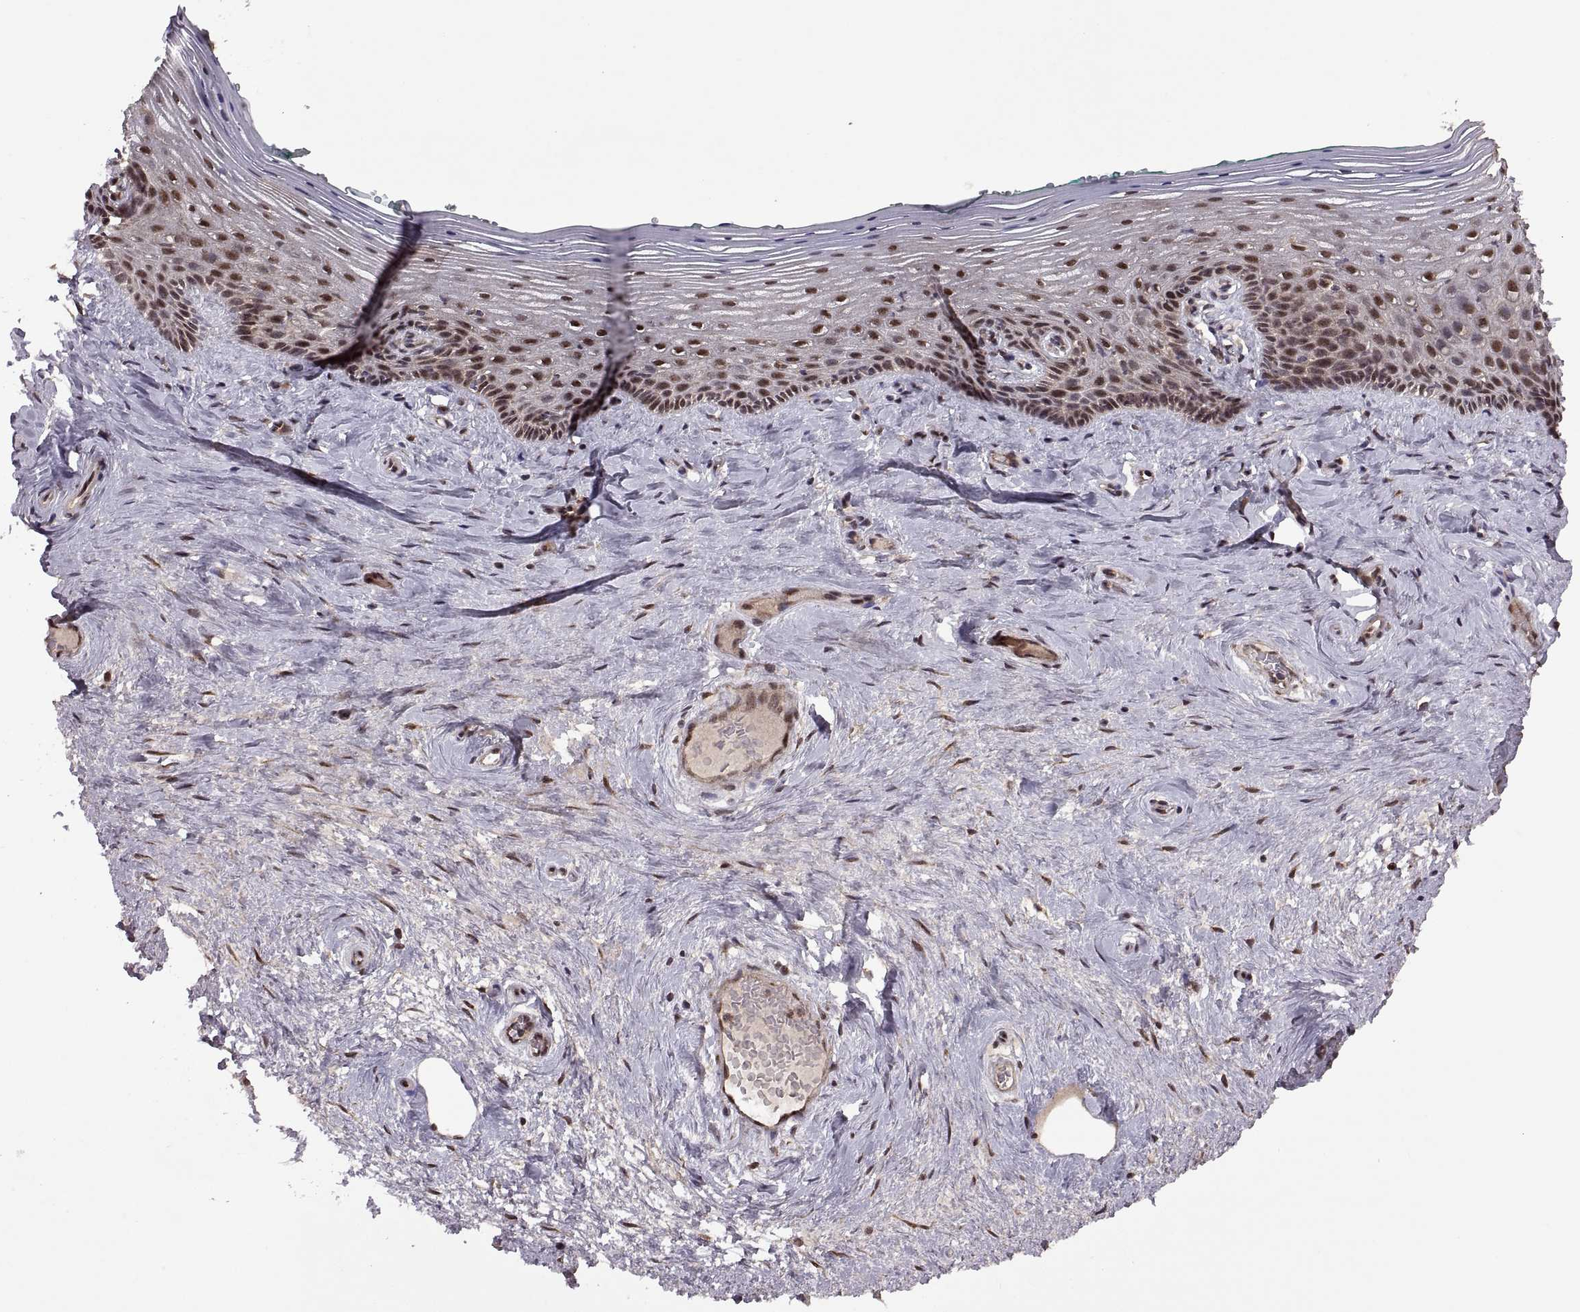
{"staining": {"intensity": "moderate", "quantity": ">75%", "location": "cytoplasmic/membranous,nuclear"}, "tissue": "vagina", "cell_type": "Squamous epithelial cells", "image_type": "normal", "snomed": [{"axis": "morphology", "description": "Normal tissue, NOS"}, {"axis": "topography", "description": "Vagina"}], "caption": "This is a micrograph of IHC staining of benign vagina, which shows moderate positivity in the cytoplasmic/membranous,nuclear of squamous epithelial cells.", "gene": "PTOV1", "patient": {"sex": "female", "age": 45}}